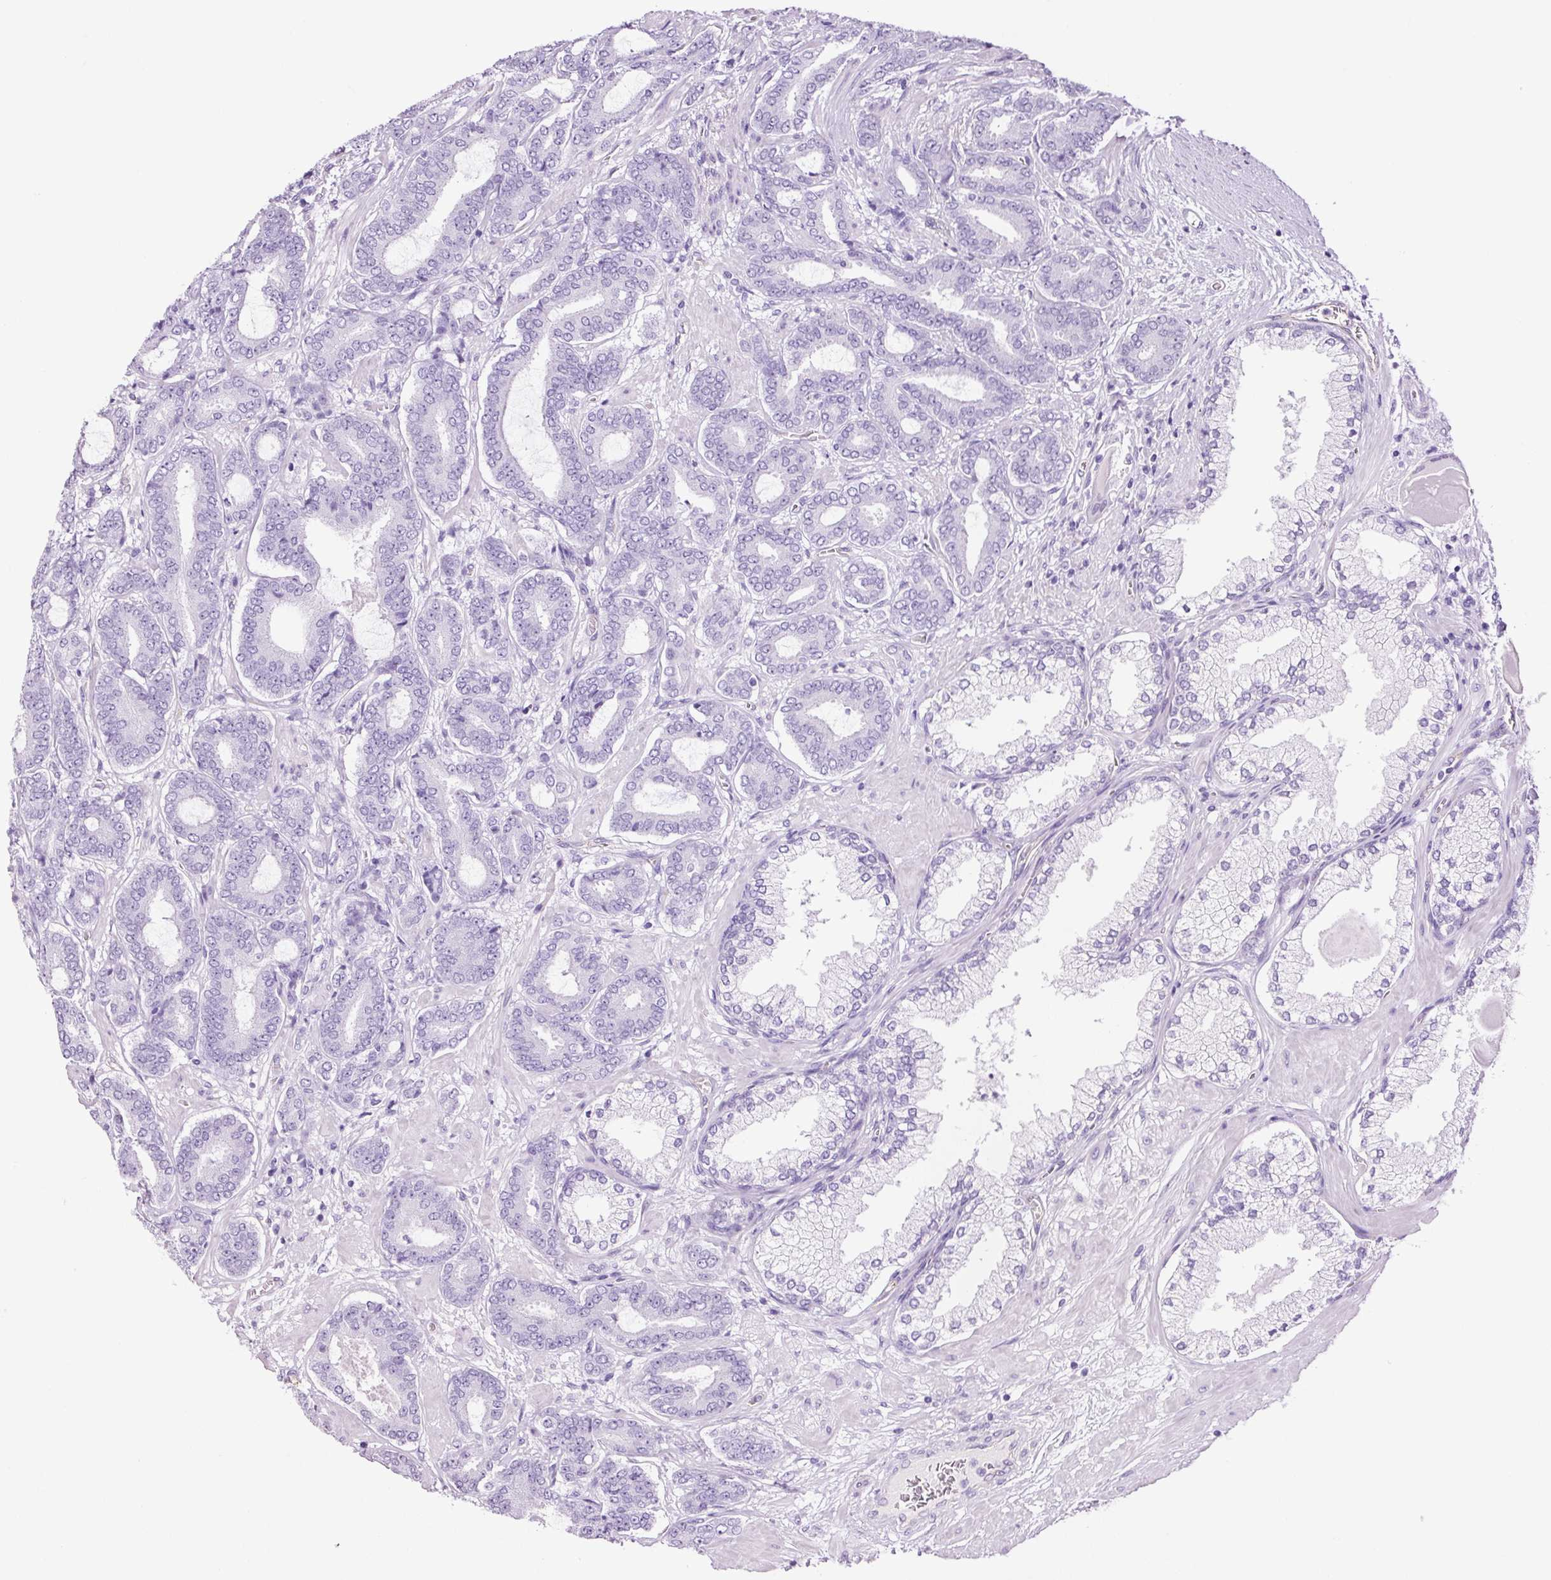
{"staining": {"intensity": "negative", "quantity": "none", "location": "none"}, "tissue": "prostate cancer", "cell_type": "Tumor cells", "image_type": "cancer", "snomed": [{"axis": "morphology", "description": "Adenocarcinoma, Low grade"}, {"axis": "topography", "description": "Prostate and seminal vesicle, NOS"}], "caption": "High magnification brightfield microscopy of prostate adenocarcinoma (low-grade) stained with DAB (3,3'-diaminobenzidine) (brown) and counterstained with hematoxylin (blue): tumor cells show no significant staining.", "gene": "ADSS1", "patient": {"sex": "male", "age": 61}}